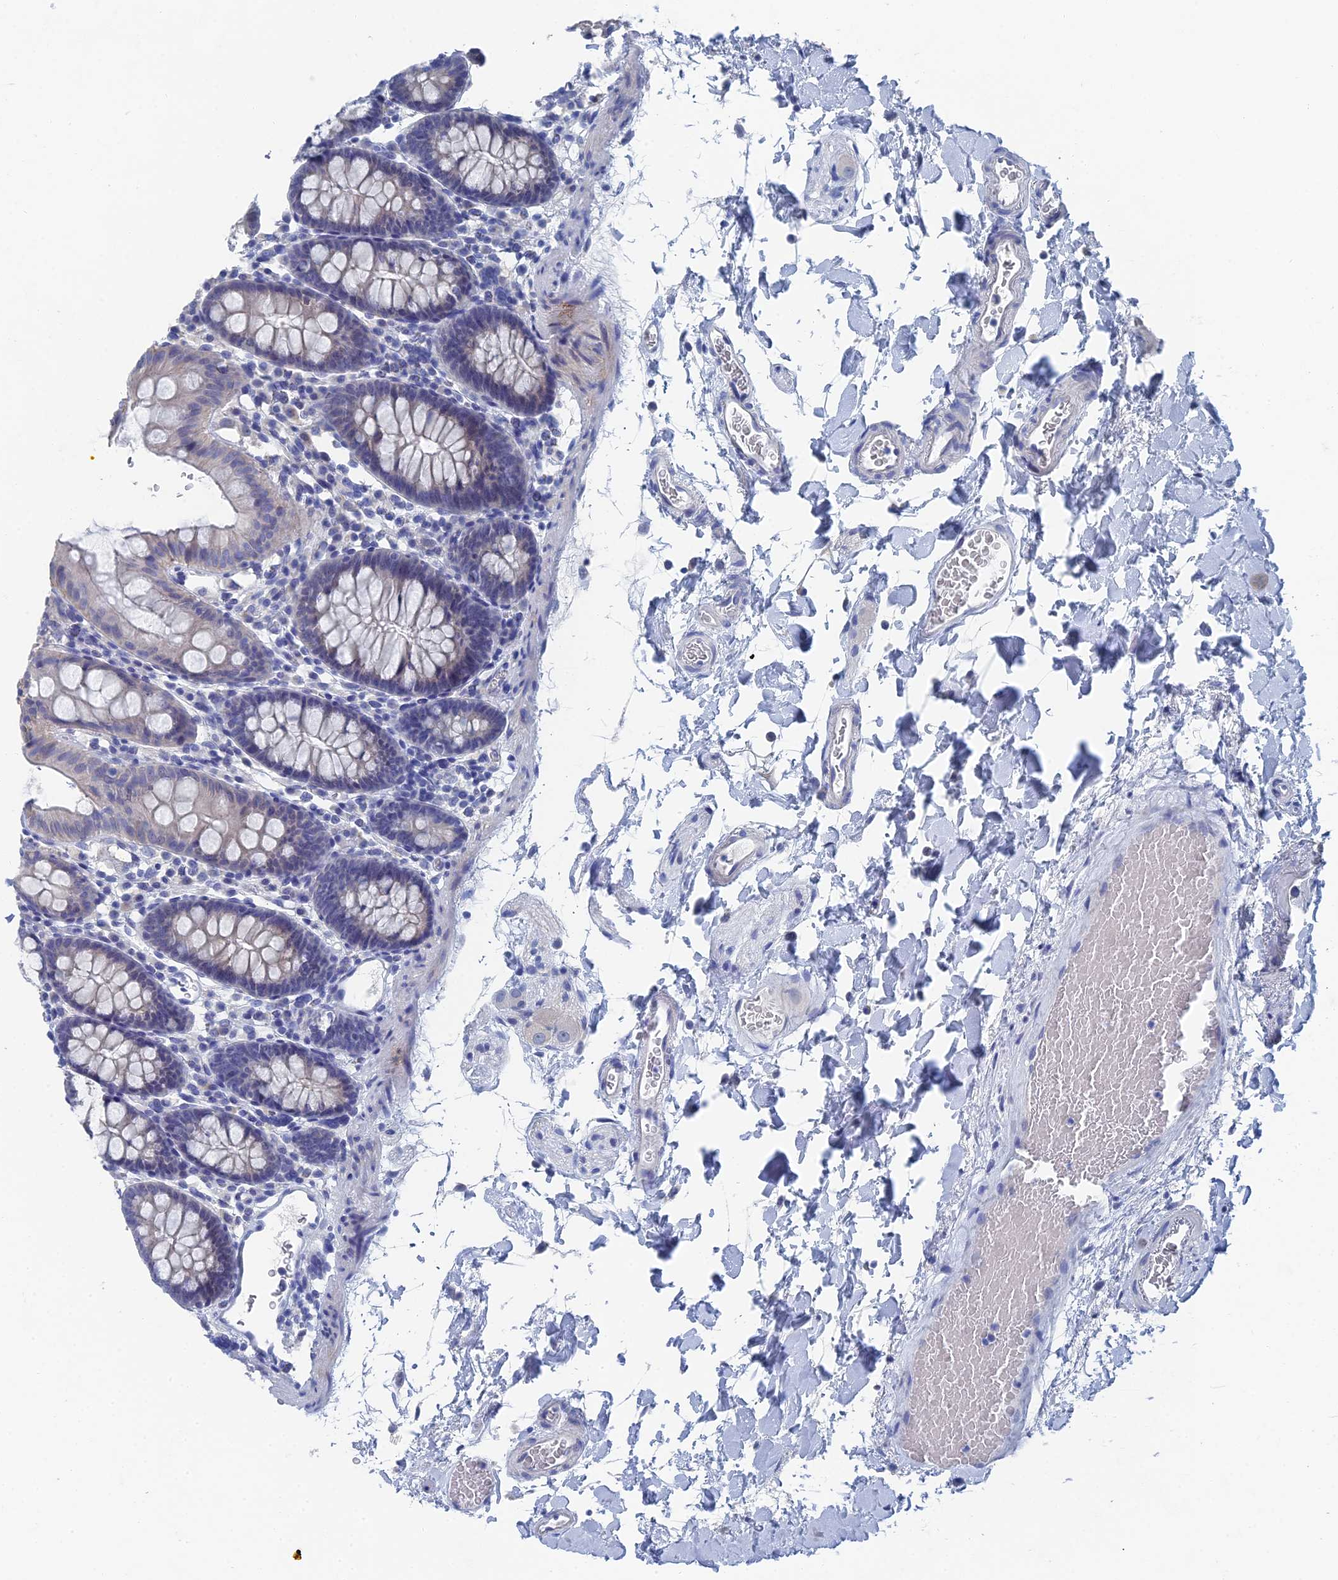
{"staining": {"intensity": "negative", "quantity": "none", "location": "none"}, "tissue": "colon", "cell_type": "Endothelial cells", "image_type": "normal", "snomed": [{"axis": "morphology", "description": "Normal tissue, NOS"}, {"axis": "topography", "description": "Colon"}], "caption": "Human colon stained for a protein using immunohistochemistry (IHC) reveals no expression in endothelial cells.", "gene": "GFAP", "patient": {"sex": "male", "age": 75}}